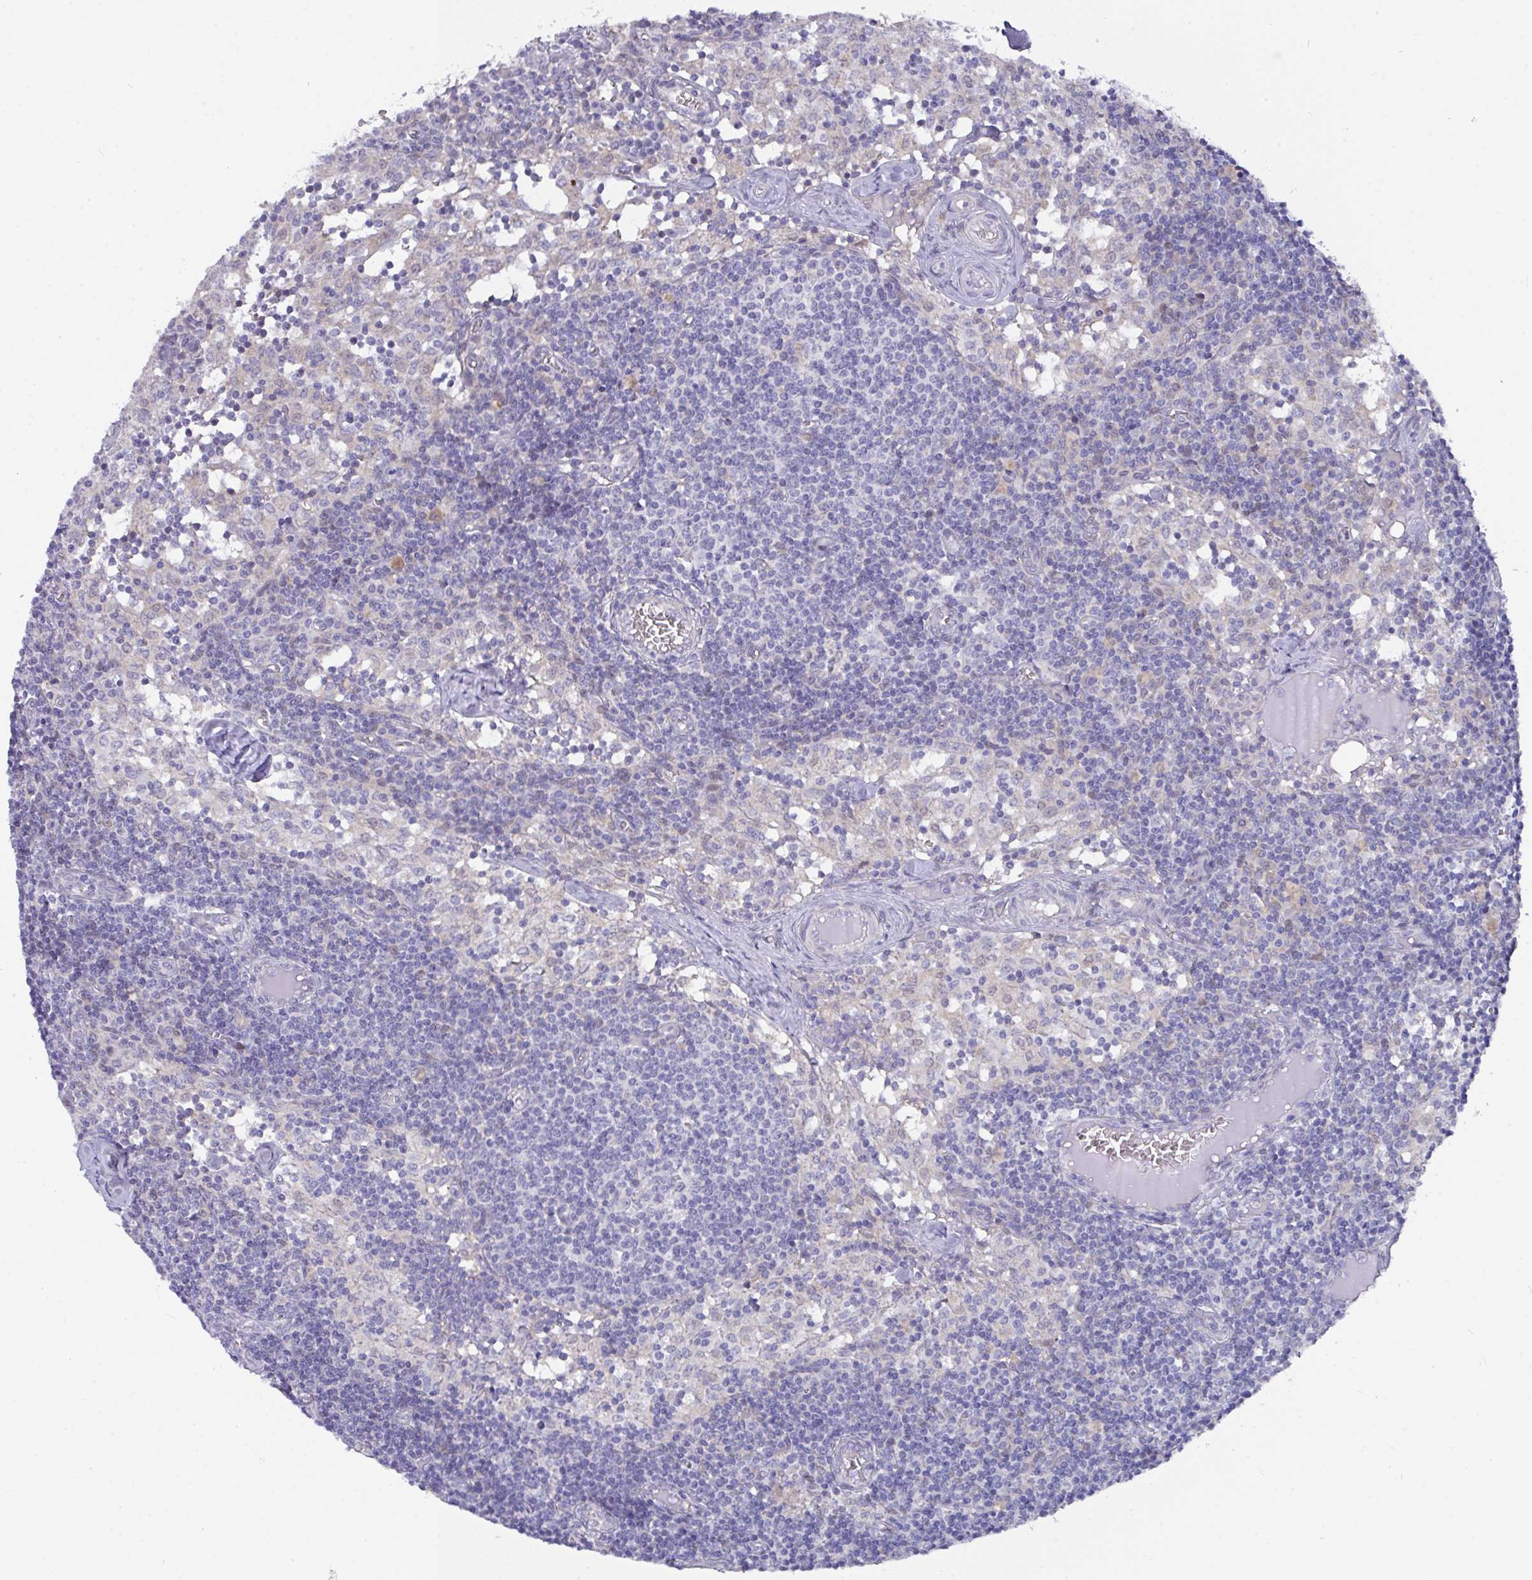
{"staining": {"intensity": "negative", "quantity": "none", "location": "none"}, "tissue": "lymph node", "cell_type": "Germinal center cells", "image_type": "normal", "snomed": [{"axis": "morphology", "description": "Normal tissue, NOS"}, {"axis": "topography", "description": "Lymph node"}], "caption": "DAB (3,3'-diaminobenzidine) immunohistochemical staining of benign human lymph node reveals no significant expression in germinal center cells. (Brightfield microscopy of DAB (3,3'-diaminobenzidine) immunohistochemistry at high magnification).", "gene": "L3HYPDH", "patient": {"sex": "female", "age": 31}}